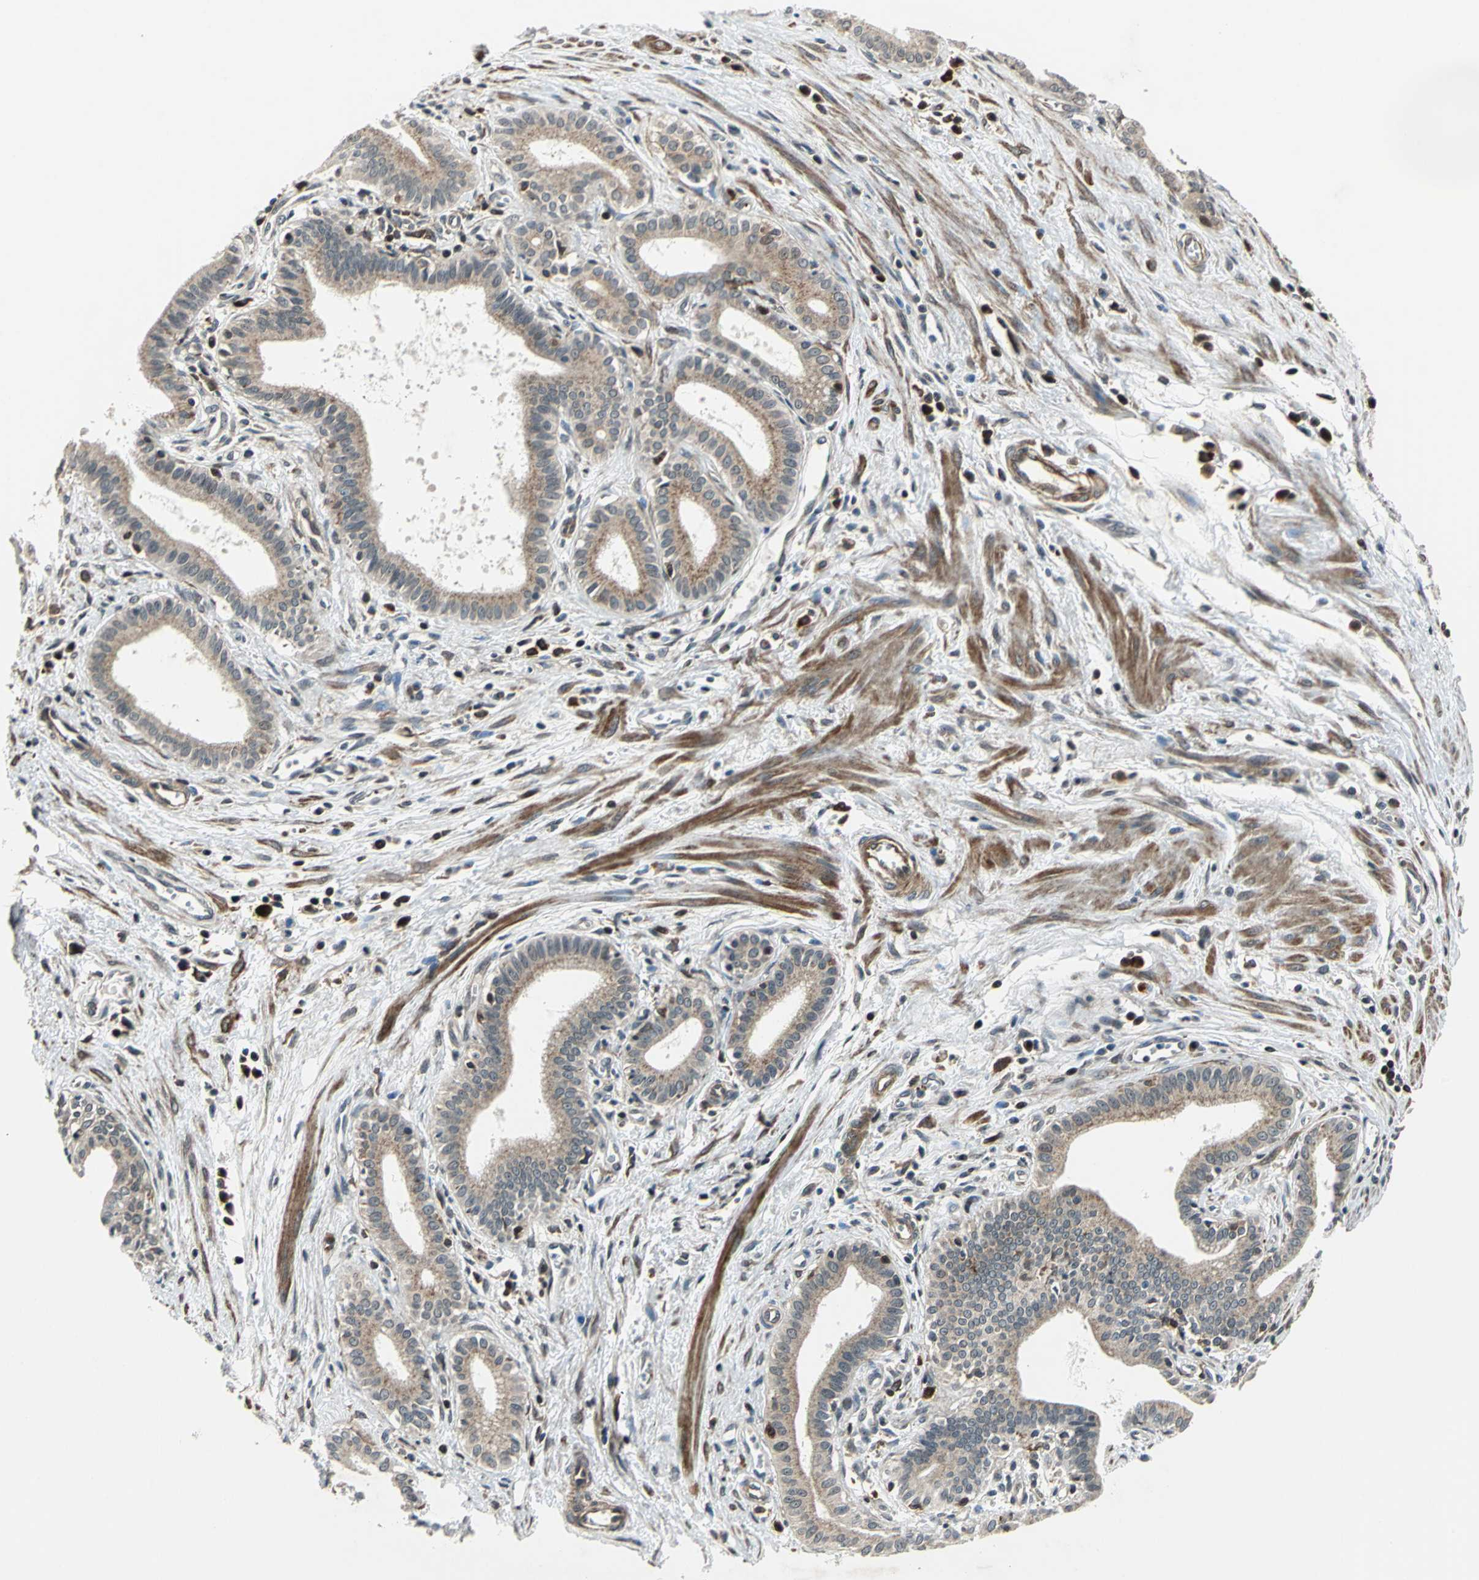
{"staining": {"intensity": "moderate", "quantity": ">75%", "location": "cytoplasmic/membranous"}, "tissue": "pancreatic cancer", "cell_type": "Tumor cells", "image_type": "cancer", "snomed": [{"axis": "morphology", "description": "Normal tissue, NOS"}, {"axis": "topography", "description": "Lymph node"}], "caption": "A medium amount of moderate cytoplasmic/membranous staining is seen in about >75% of tumor cells in pancreatic cancer tissue.", "gene": "AATF", "patient": {"sex": "male", "age": 50}}